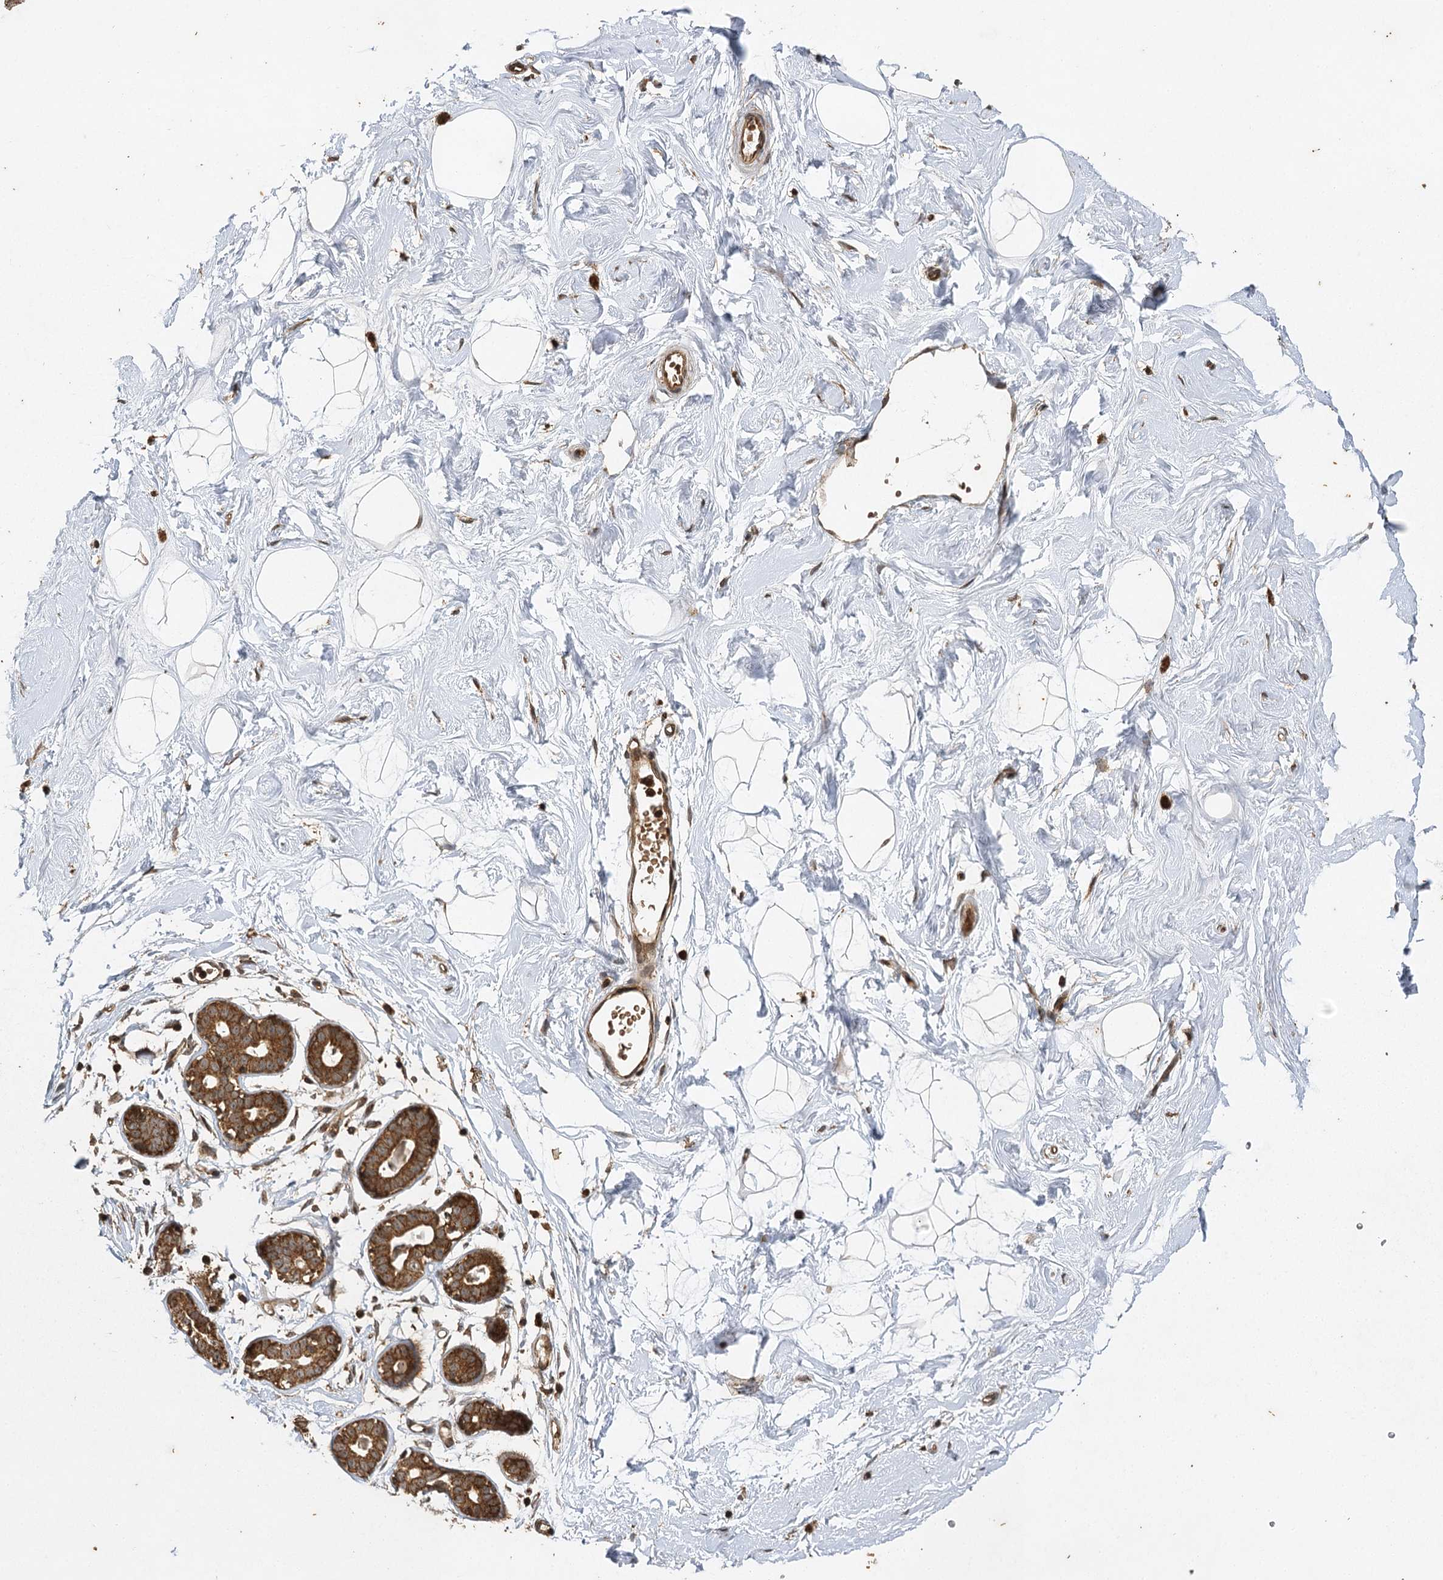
{"staining": {"intensity": "weak", "quantity": "25%-75%", "location": "cytoplasmic/membranous"}, "tissue": "breast", "cell_type": "Adipocytes", "image_type": "normal", "snomed": [{"axis": "morphology", "description": "Normal tissue, NOS"}, {"axis": "morphology", "description": "Adenoma, NOS"}, {"axis": "topography", "description": "Breast"}], "caption": "The image reveals a brown stain indicating the presence of a protein in the cytoplasmic/membranous of adipocytes in breast. Using DAB (3,3'-diaminobenzidine) (brown) and hematoxylin (blue) stains, captured at high magnification using brightfield microscopy.", "gene": "IL11RA", "patient": {"sex": "female", "age": 23}}